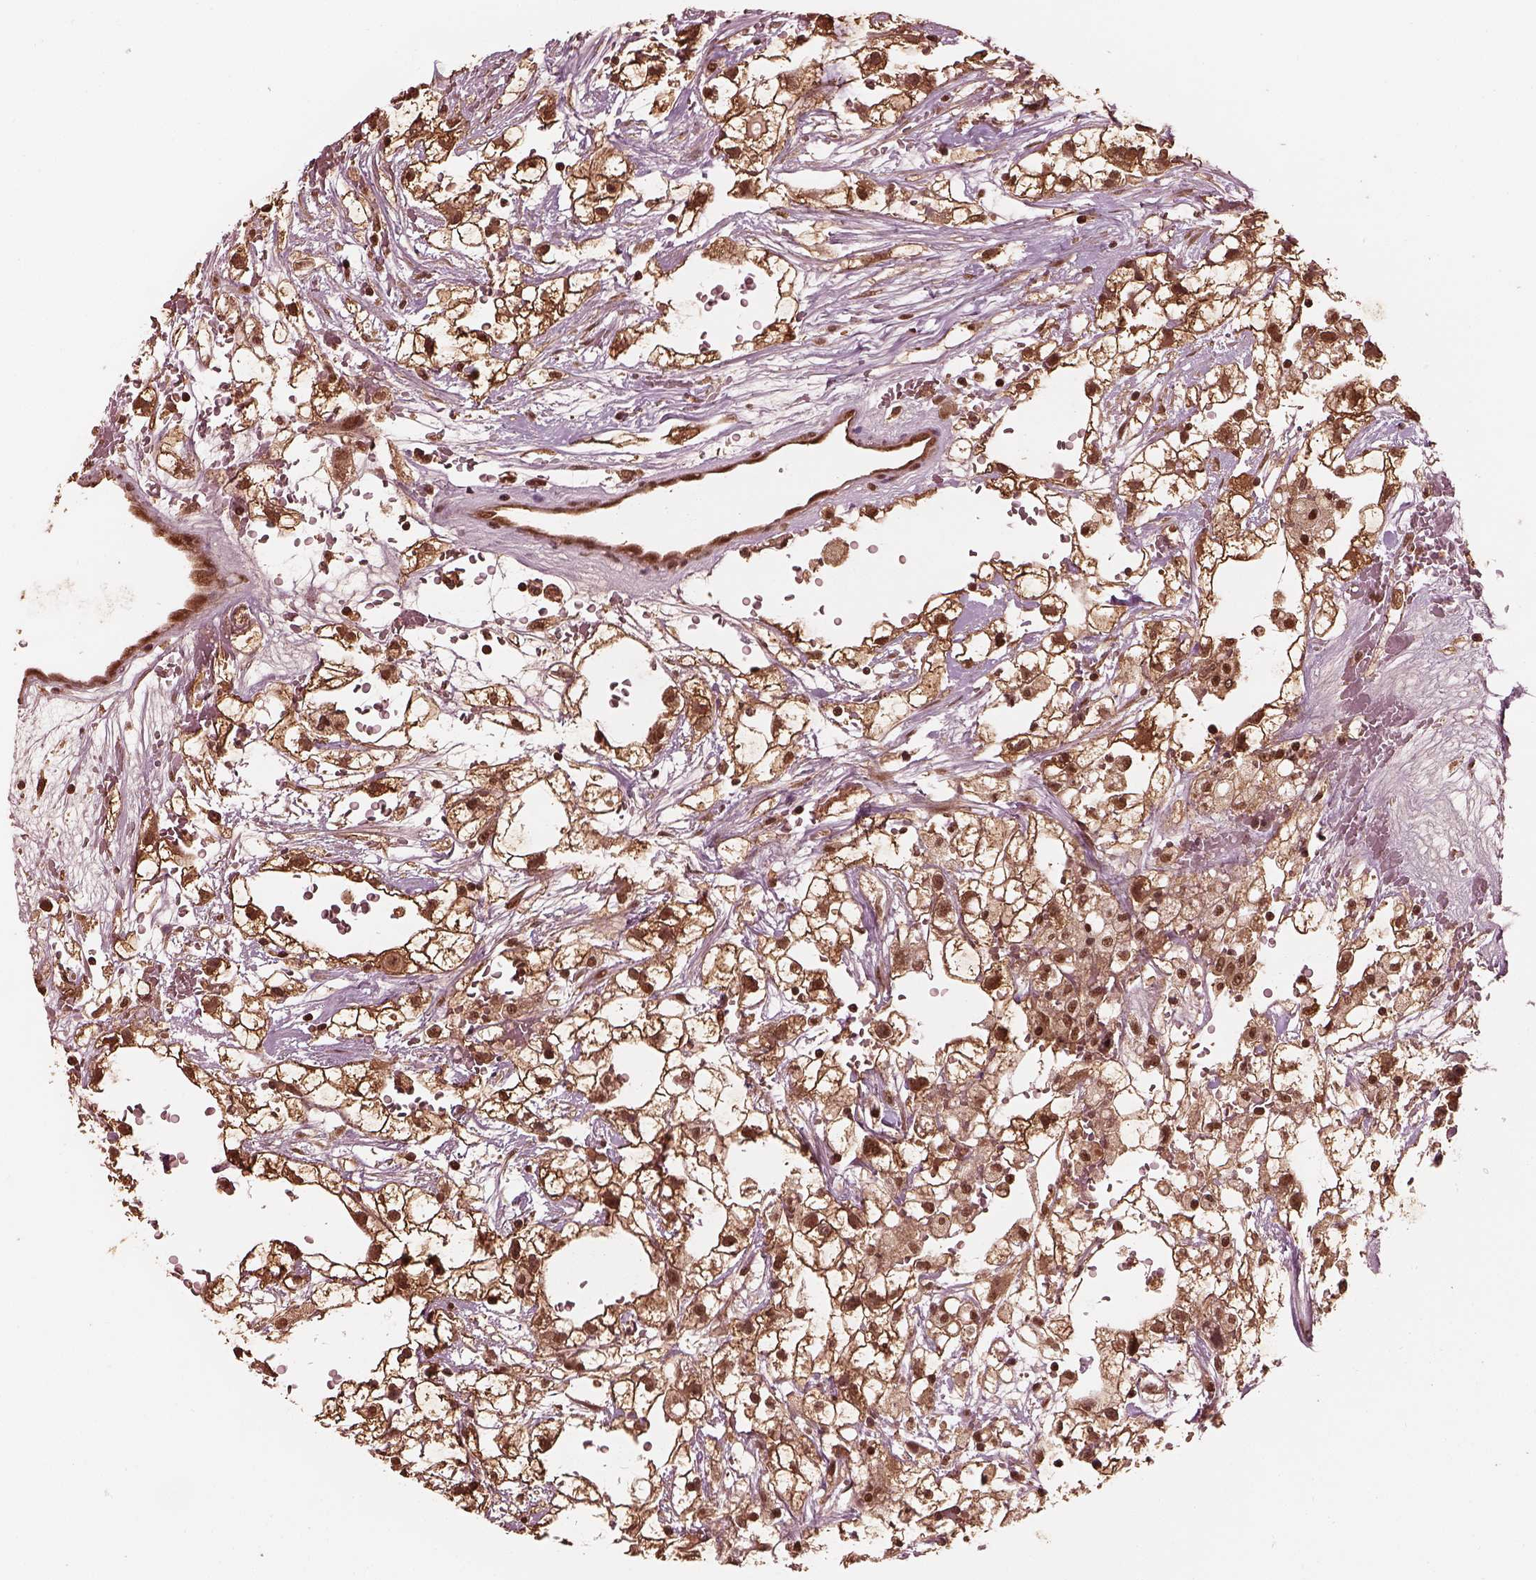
{"staining": {"intensity": "moderate", "quantity": "25%-75%", "location": "cytoplasmic/membranous,nuclear"}, "tissue": "renal cancer", "cell_type": "Tumor cells", "image_type": "cancer", "snomed": [{"axis": "morphology", "description": "Adenocarcinoma, NOS"}, {"axis": "topography", "description": "Kidney"}], "caption": "IHC histopathology image of renal adenocarcinoma stained for a protein (brown), which displays medium levels of moderate cytoplasmic/membranous and nuclear staining in approximately 25%-75% of tumor cells.", "gene": "PSMC5", "patient": {"sex": "male", "age": 59}}